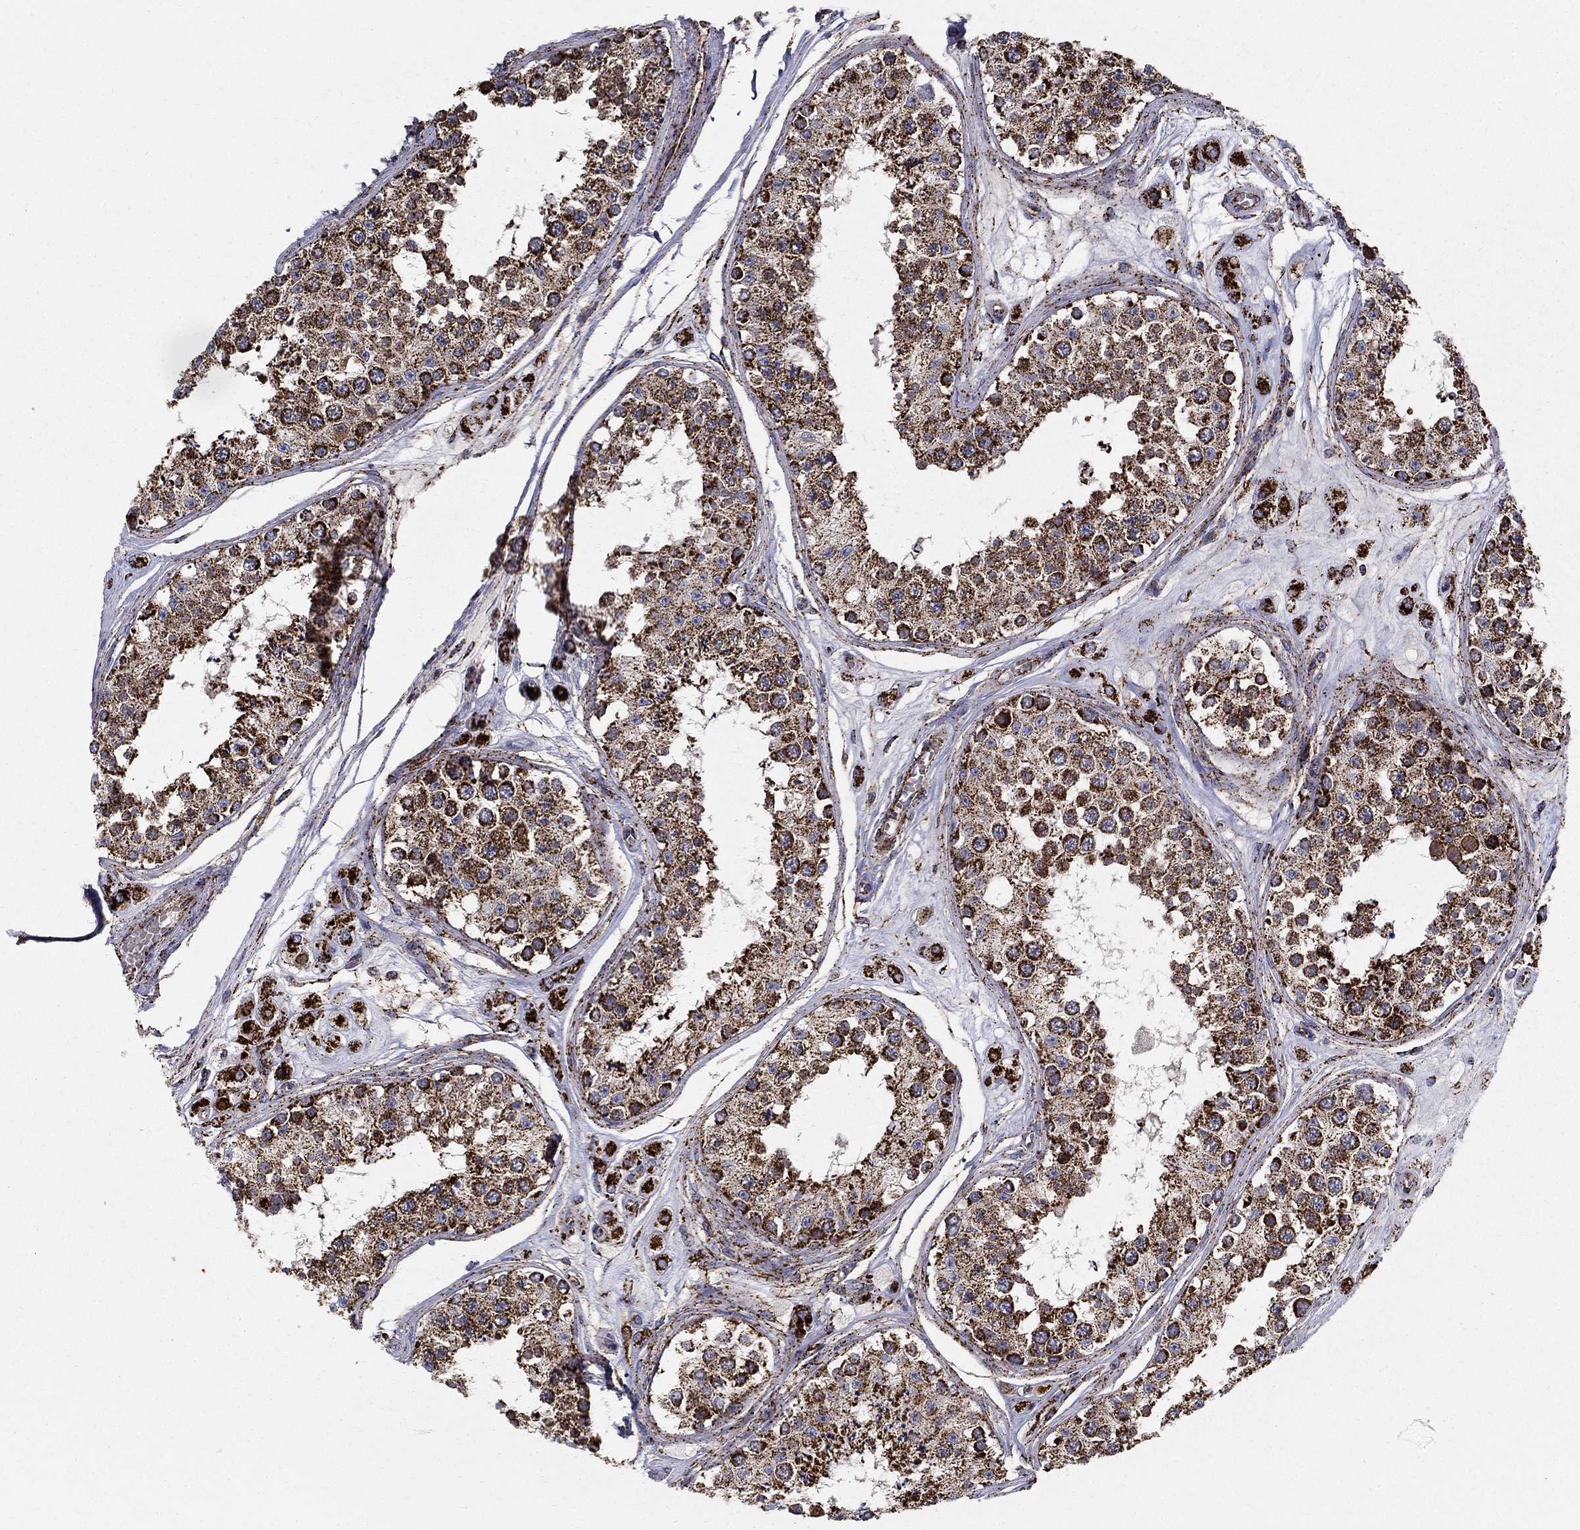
{"staining": {"intensity": "strong", "quantity": ">75%", "location": "cytoplasmic/membranous"}, "tissue": "testis", "cell_type": "Cells in seminiferous ducts", "image_type": "normal", "snomed": [{"axis": "morphology", "description": "Normal tissue, NOS"}, {"axis": "topography", "description": "Testis"}], "caption": "Protein expression analysis of unremarkable human testis reveals strong cytoplasmic/membranous staining in about >75% of cells in seminiferous ducts.", "gene": "GCSH", "patient": {"sex": "male", "age": 25}}